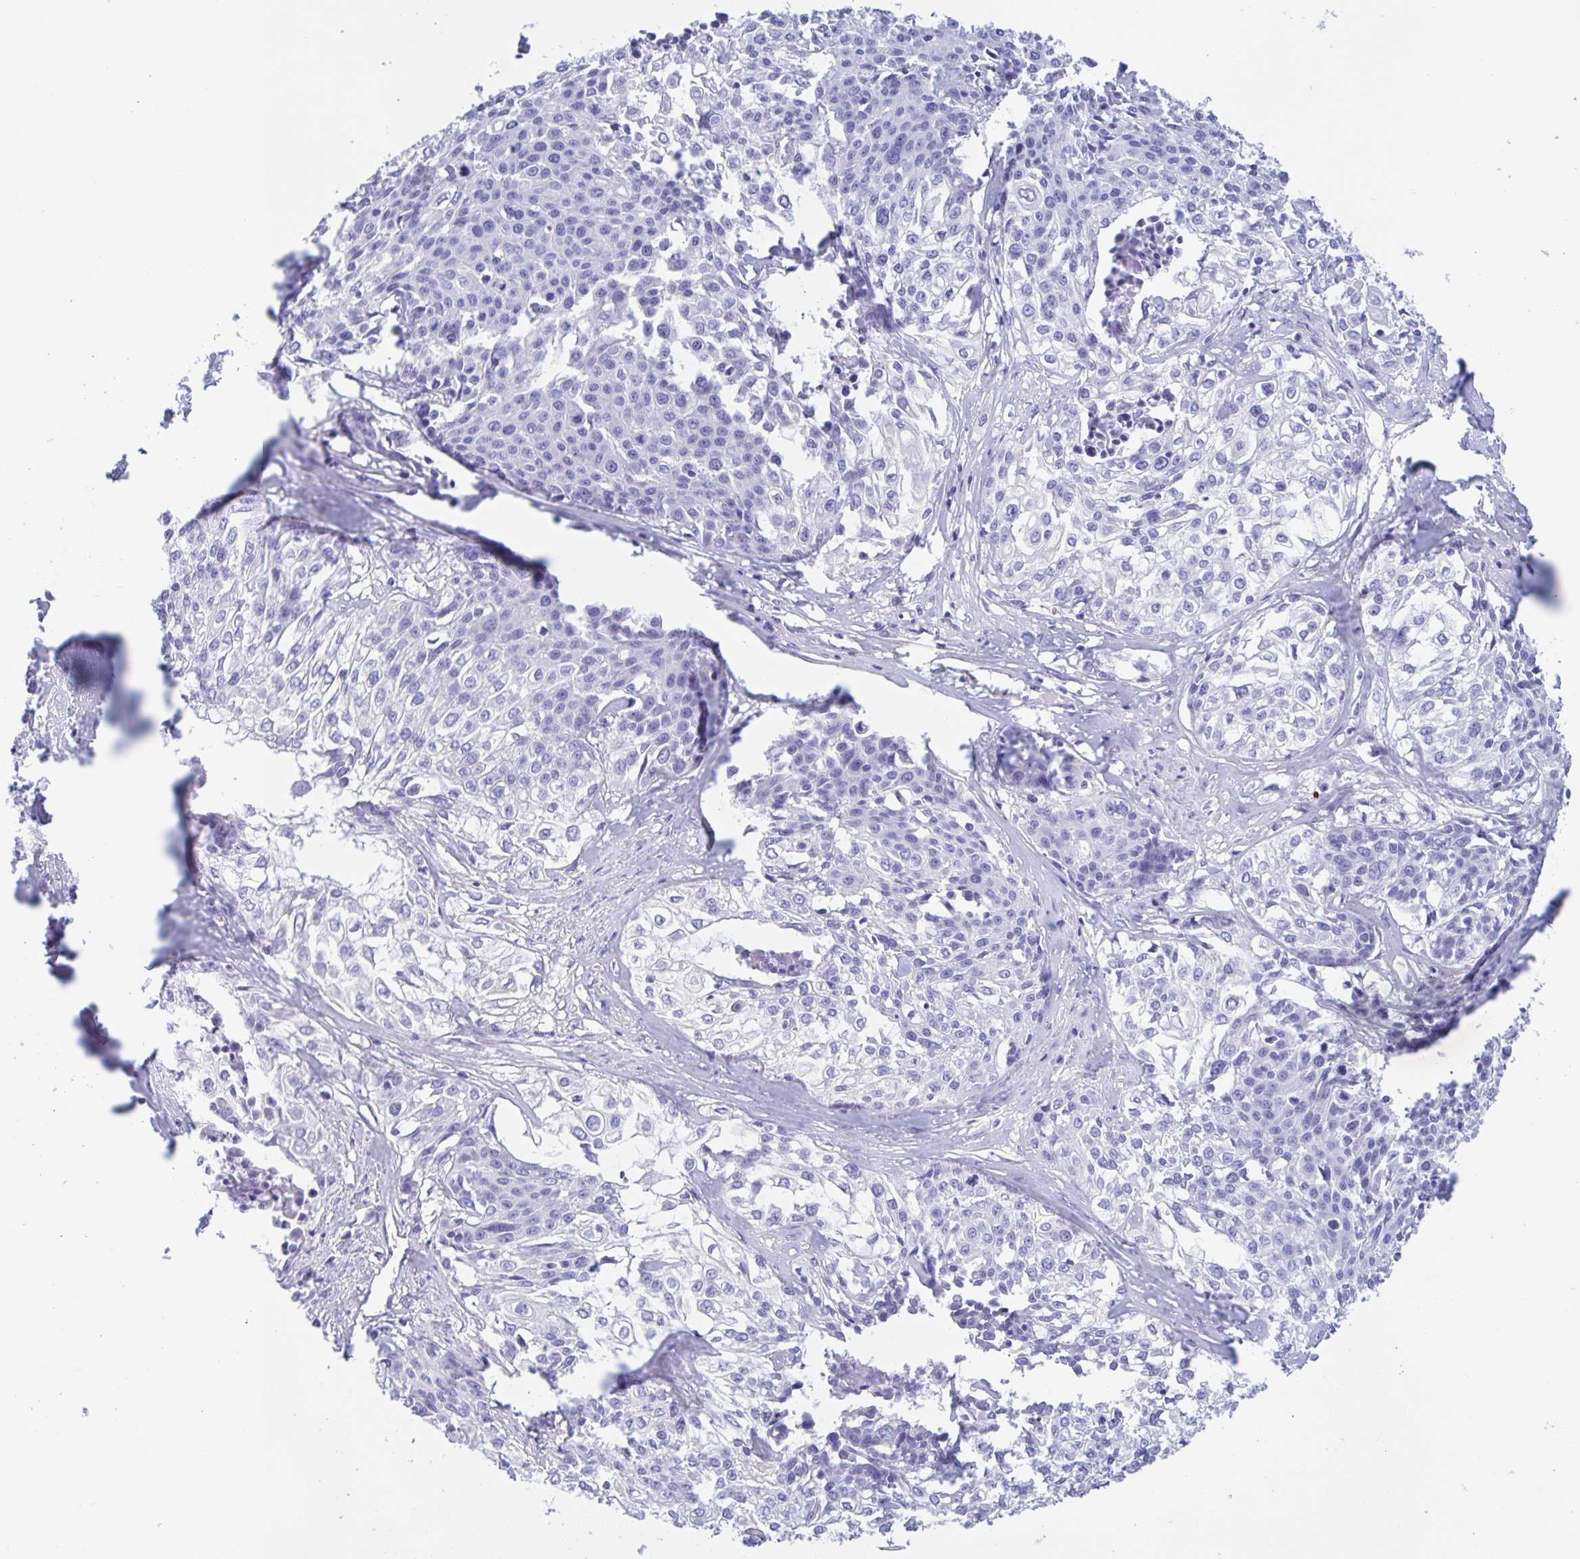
{"staining": {"intensity": "negative", "quantity": "none", "location": "none"}, "tissue": "cervical cancer", "cell_type": "Tumor cells", "image_type": "cancer", "snomed": [{"axis": "morphology", "description": "Squamous cell carcinoma, NOS"}, {"axis": "topography", "description": "Cervix"}], "caption": "A histopathology image of human cervical squamous cell carcinoma is negative for staining in tumor cells.", "gene": "CATSPER4", "patient": {"sex": "female", "age": 39}}